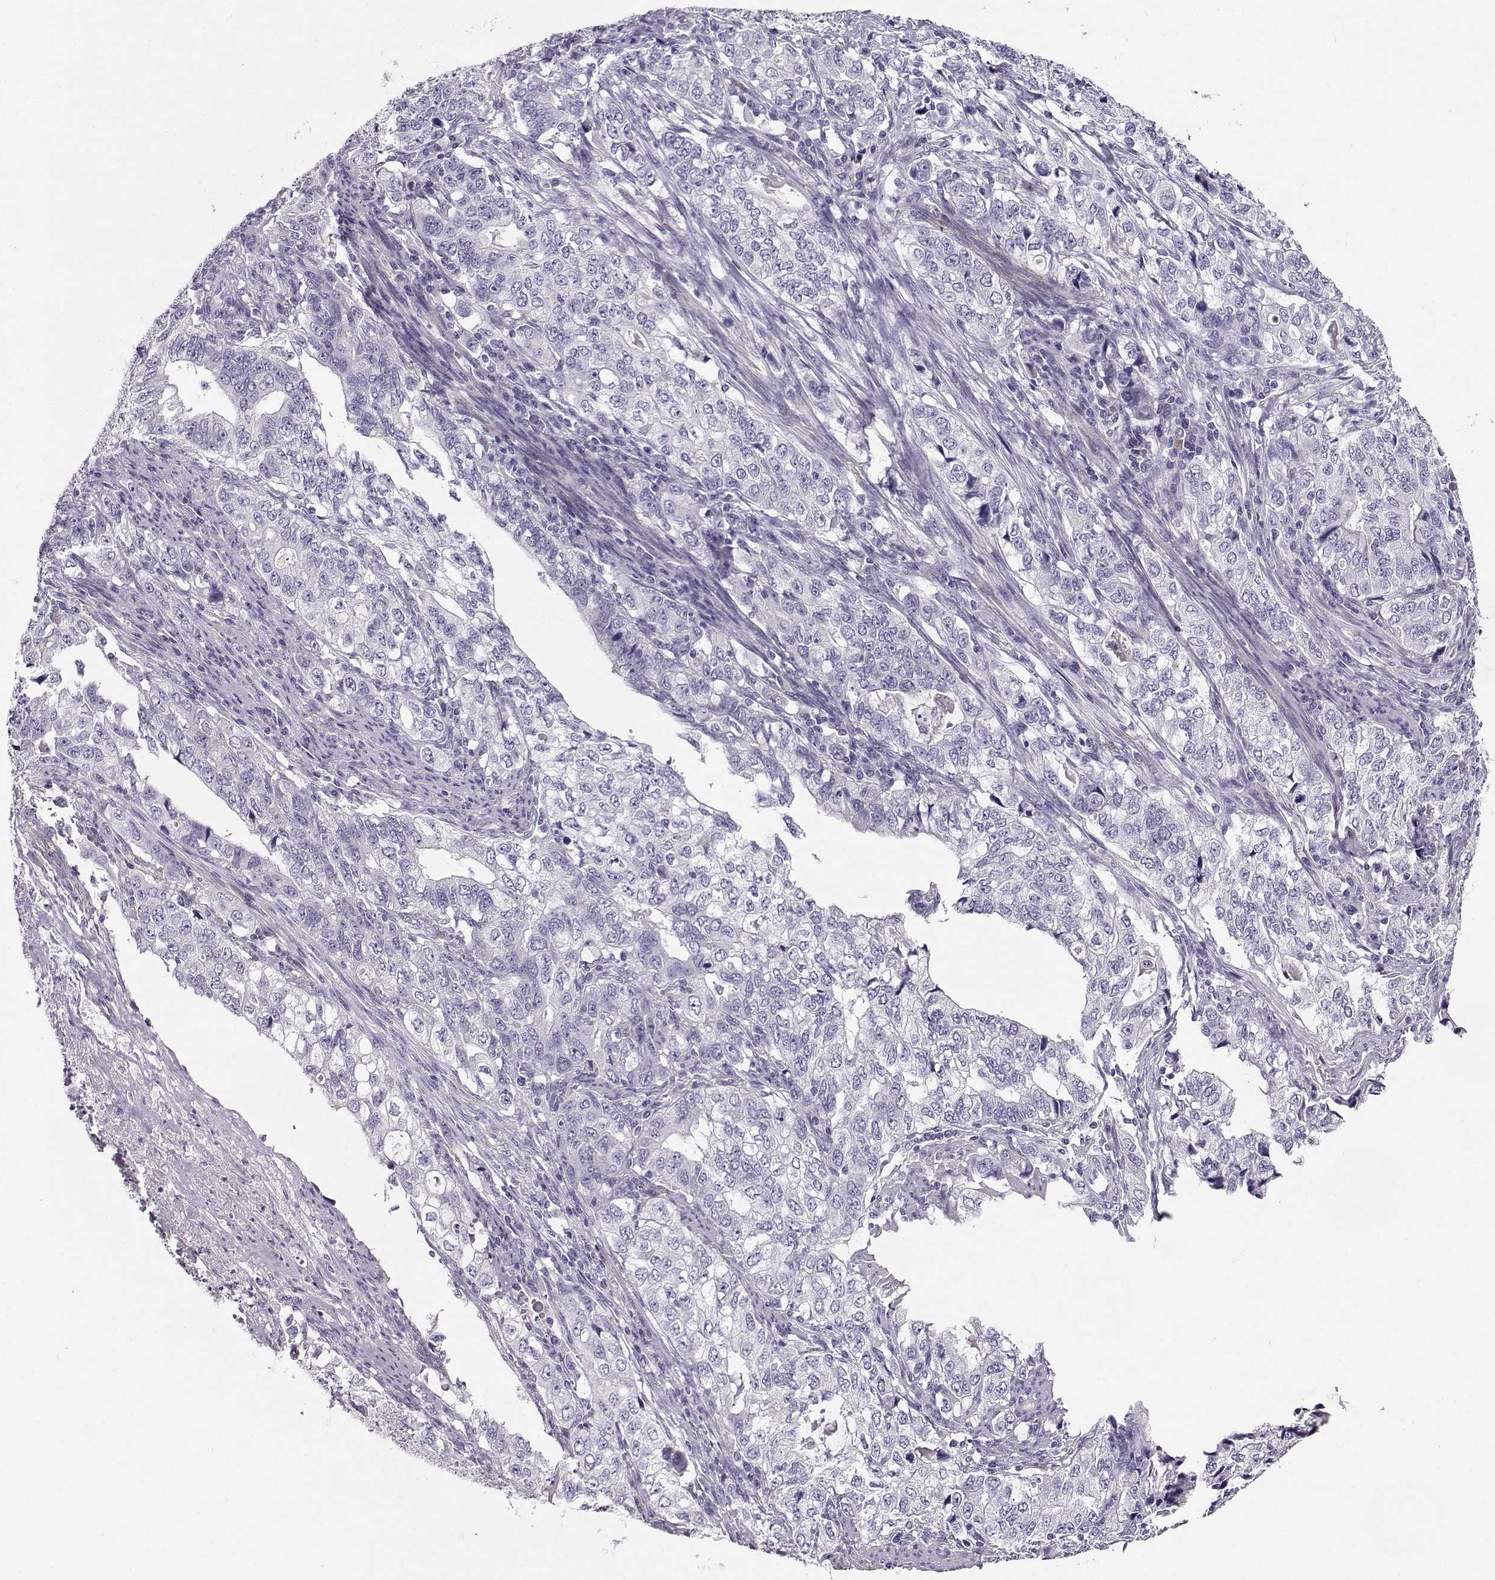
{"staining": {"intensity": "negative", "quantity": "none", "location": "none"}, "tissue": "stomach cancer", "cell_type": "Tumor cells", "image_type": "cancer", "snomed": [{"axis": "morphology", "description": "Adenocarcinoma, NOS"}, {"axis": "topography", "description": "Stomach, lower"}], "caption": "This is an IHC image of human stomach cancer (adenocarcinoma). There is no positivity in tumor cells.", "gene": "RBM44", "patient": {"sex": "female", "age": 72}}